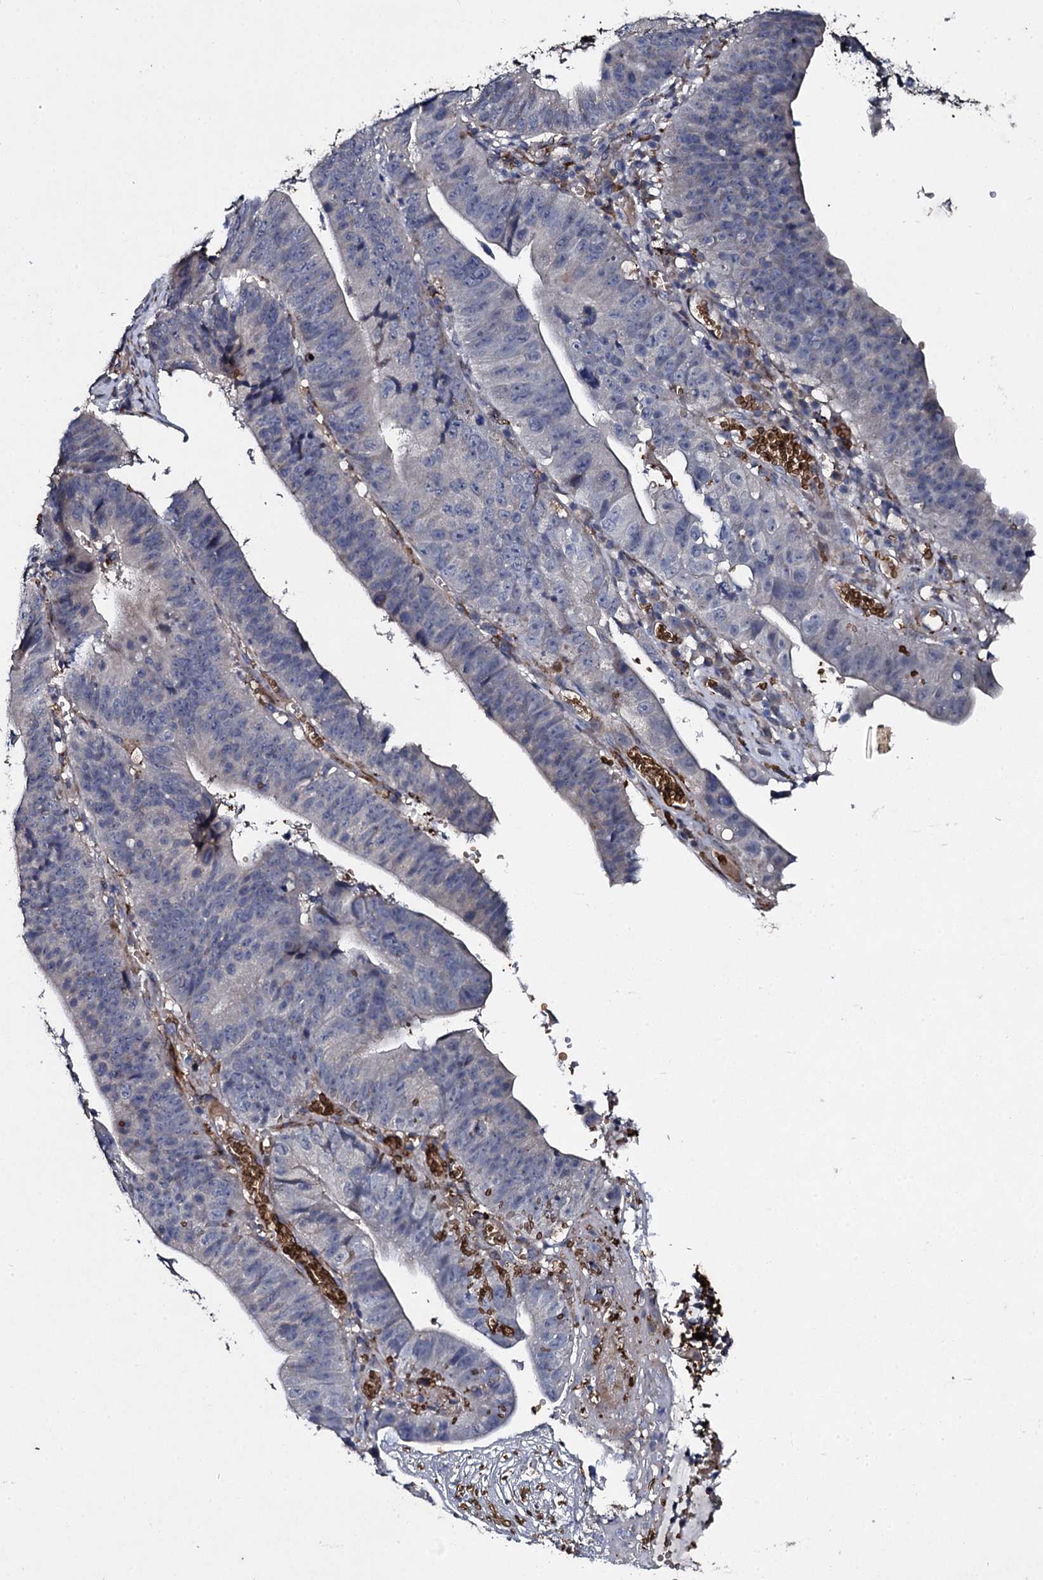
{"staining": {"intensity": "weak", "quantity": "<25%", "location": "cytoplasmic/membranous"}, "tissue": "stomach cancer", "cell_type": "Tumor cells", "image_type": "cancer", "snomed": [{"axis": "morphology", "description": "Adenocarcinoma, NOS"}, {"axis": "topography", "description": "Stomach"}], "caption": "This is an immunohistochemistry (IHC) micrograph of adenocarcinoma (stomach). There is no expression in tumor cells.", "gene": "LRRC28", "patient": {"sex": "male", "age": 59}}